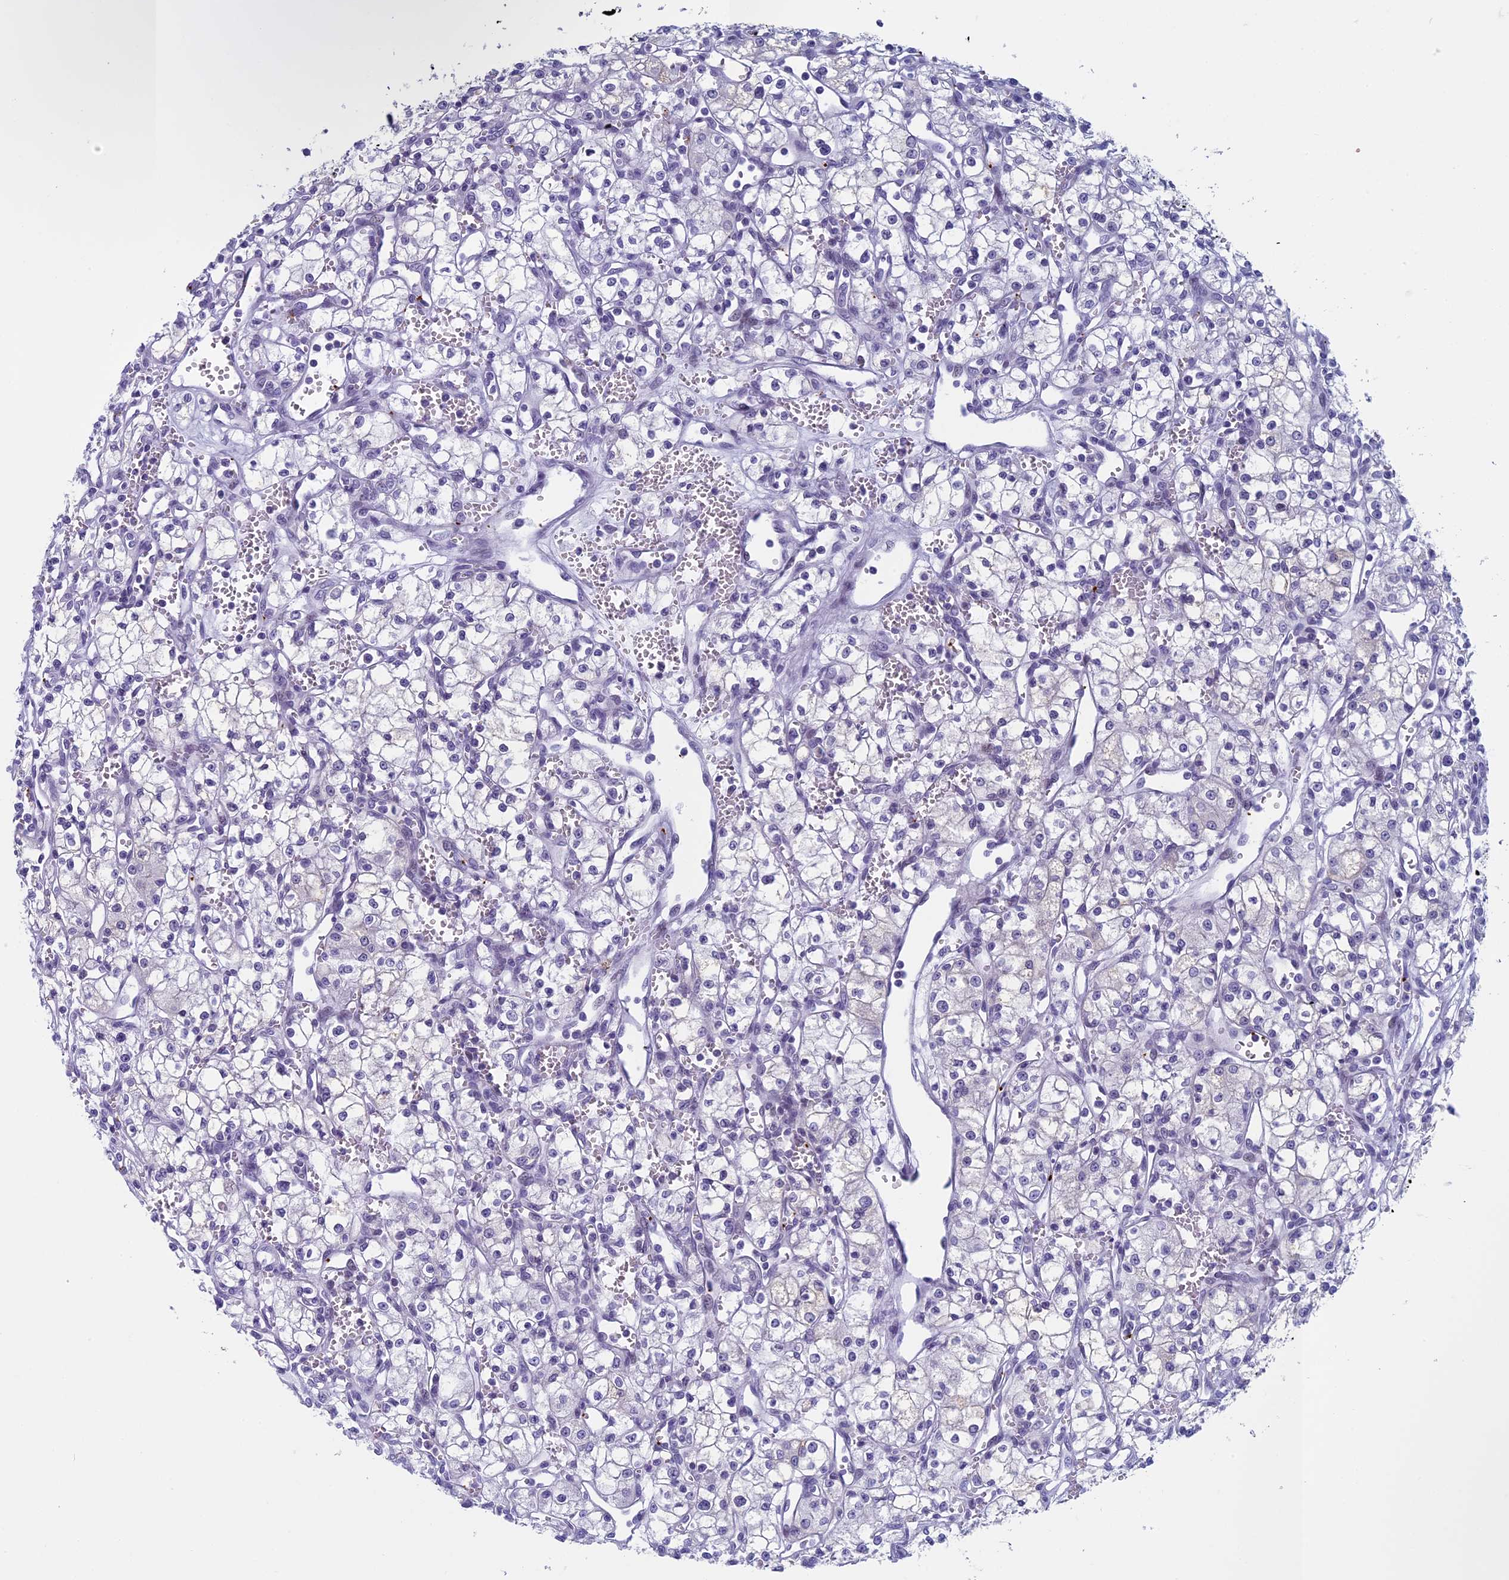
{"staining": {"intensity": "negative", "quantity": "none", "location": "none"}, "tissue": "renal cancer", "cell_type": "Tumor cells", "image_type": "cancer", "snomed": [{"axis": "morphology", "description": "Adenocarcinoma, NOS"}, {"axis": "topography", "description": "Kidney"}], "caption": "The immunohistochemistry (IHC) histopathology image has no significant expression in tumor cells of renal cancer (adenocarcinoma) tissue.", "gene": "AIFM2", "patient": {"sex": "male", "age": 59}}